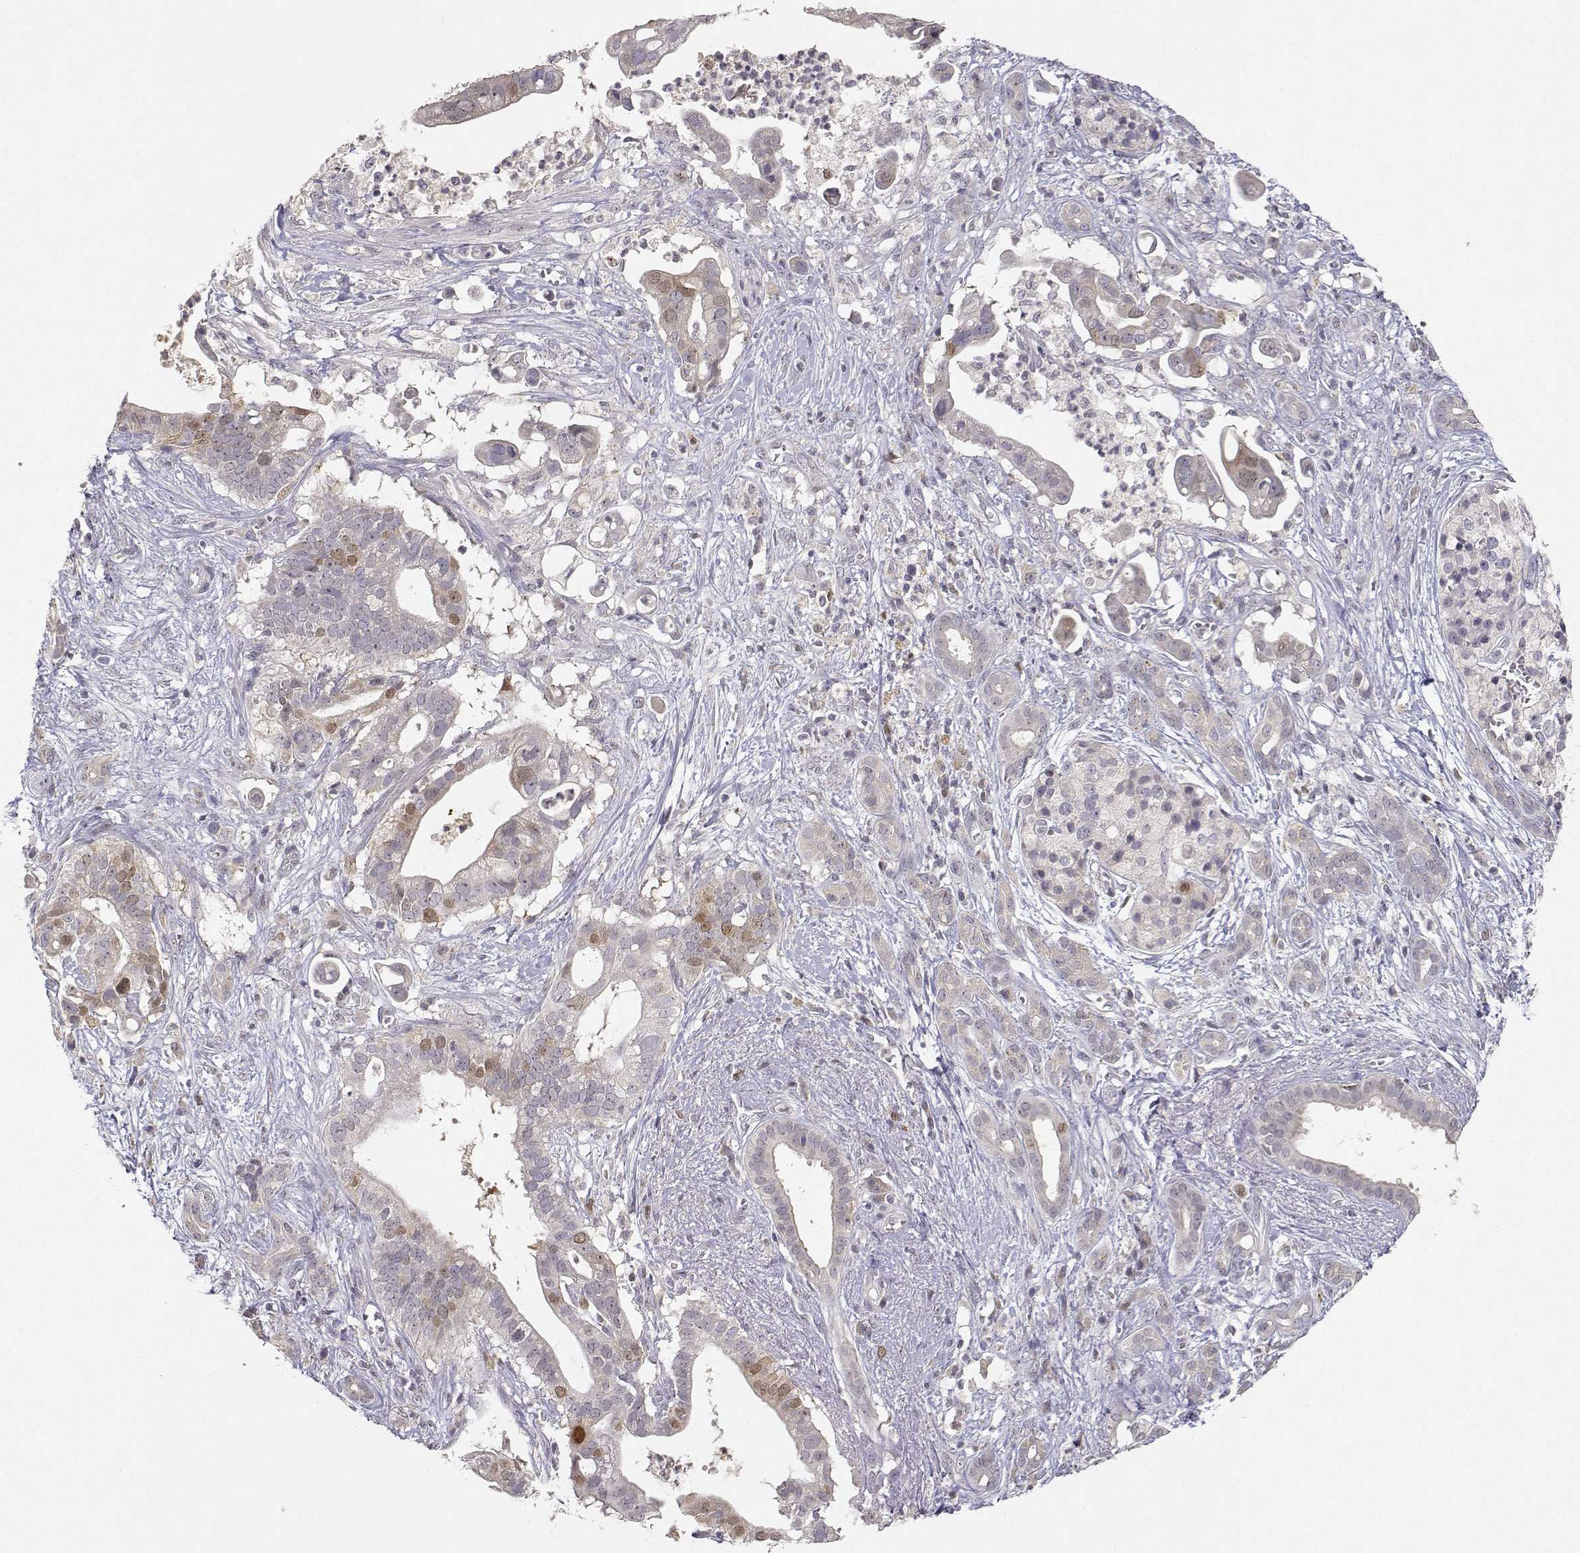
{"staining": {"intensity": "moderate", "quantity": "<25%", "location": "nuclear"}, "tissue": "pancreatic cancer", "cell_type": "Tumor cells", "image_type": "cancer", "snomed": [{"axis": "morphology", "description": "Adenocarcinoma, NOS"}, {"axis": "topography", "description": "Pancreas"}], "caption": "Immunohistochemical staining of pancreatic adenocarcinoma exhibits low levels of moderate nuclear positivity in approximately <25% of tumor cells. (DAB (3,3'-diaminobenzidine) IHC, brown staining for protein, blue staining for nuclei).", "gene": "RAD51", "patient": {"sex": "male", "age": 61}}